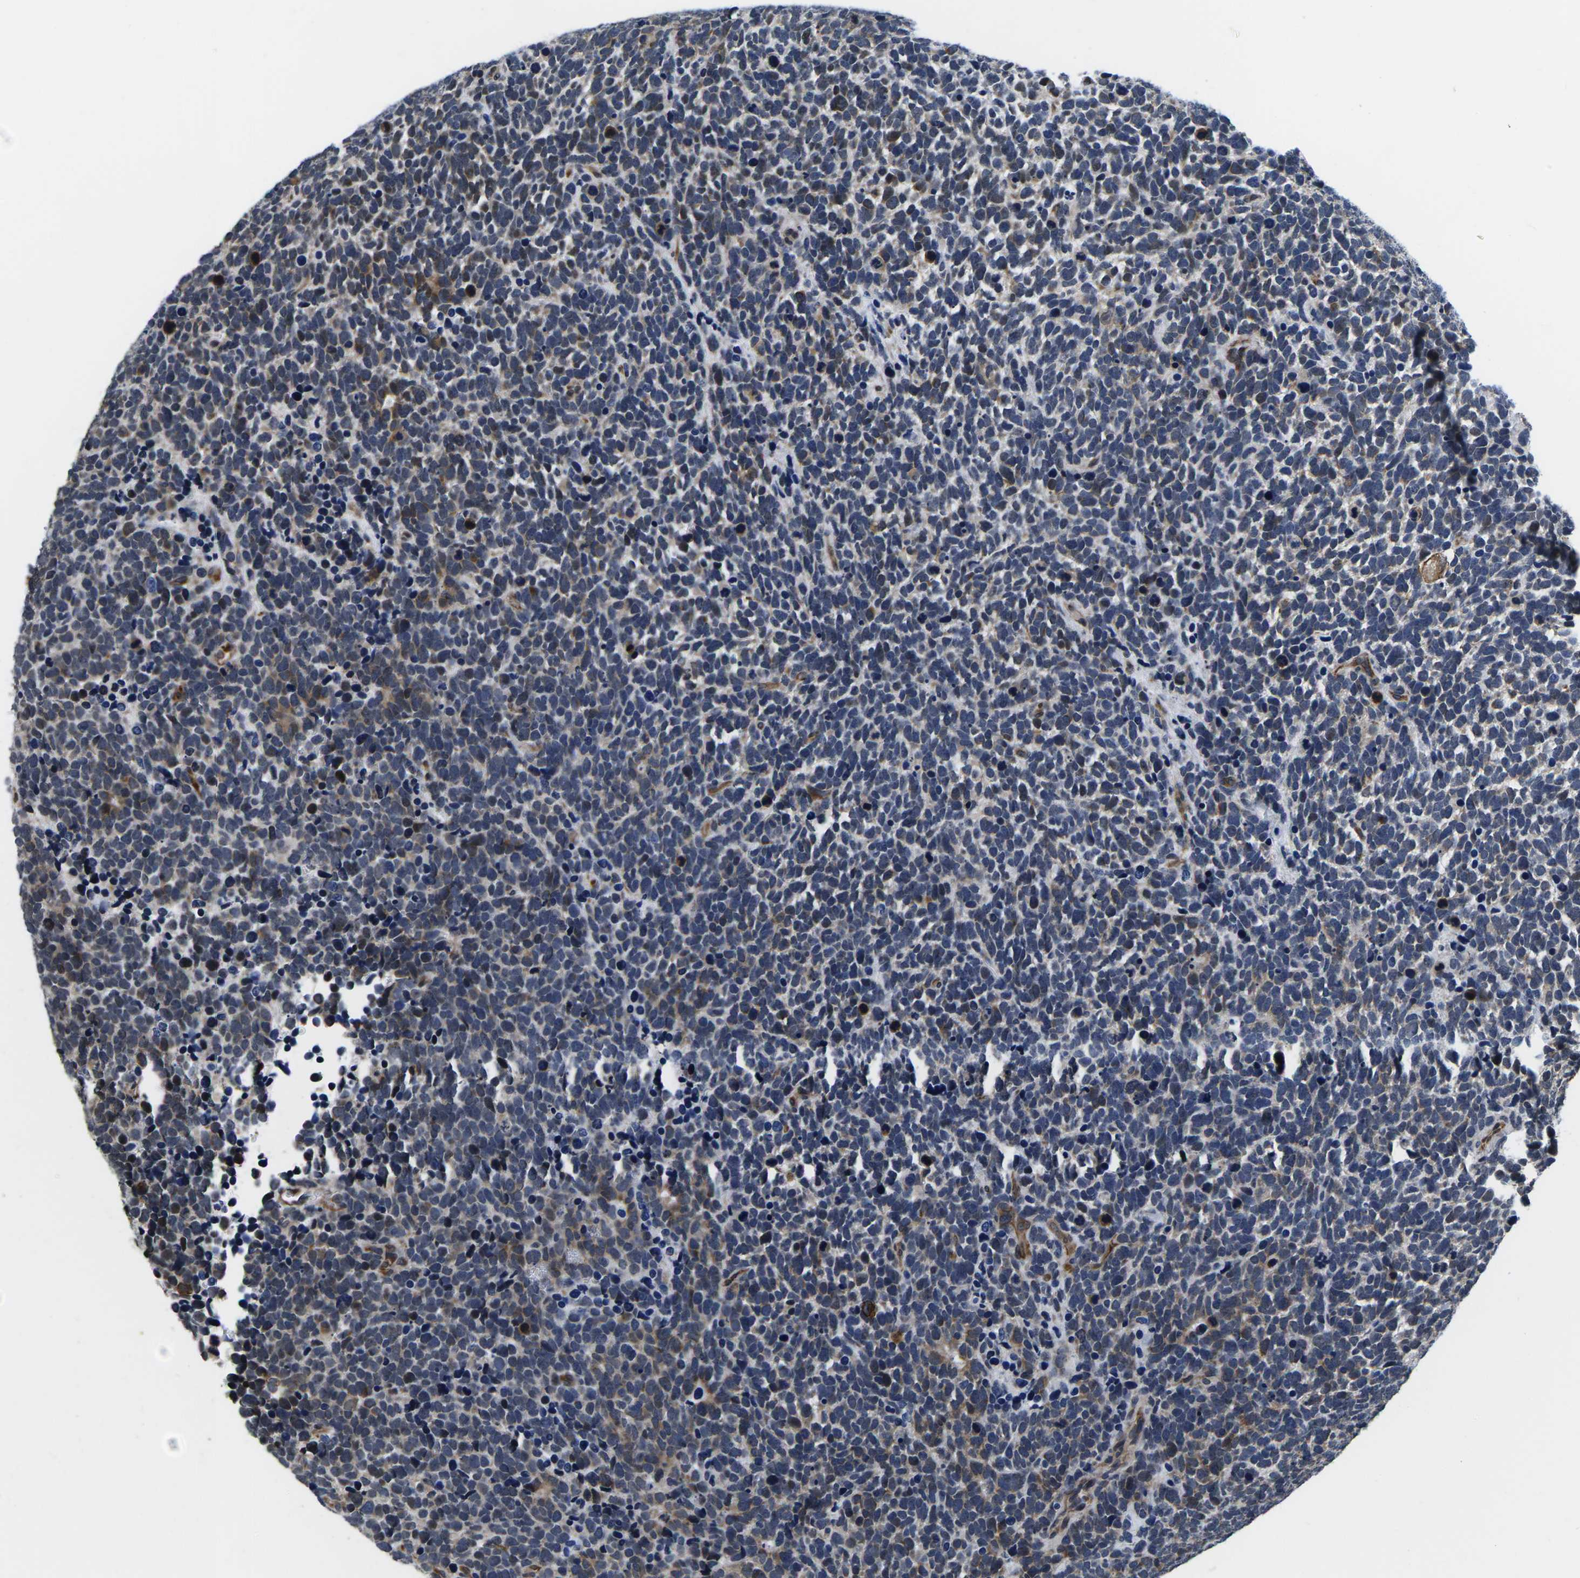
{"staining": {"intensity": "moderate", "quantity": "<25%", "location": "cytoplasmic/membranous"}, "tissue": "urothelial cancer", "cell_type": "Tumor cells", "image_type": "cancer", "snomed": [{"axis": "morphology", "description": "Urothelial carcinoma, High grade"}, {"axis": "topography", "description": "Urinary bladder"}], "caption": "IHC micrograph of high-grade urothelial carcinoma stained for a protein (brown), which displays low levels of moderate cytoplasmic/membranous staining in about <25% of tumor cells.", "gene": "CCNE1", "patient": {"sex": "female", "age": 82}}